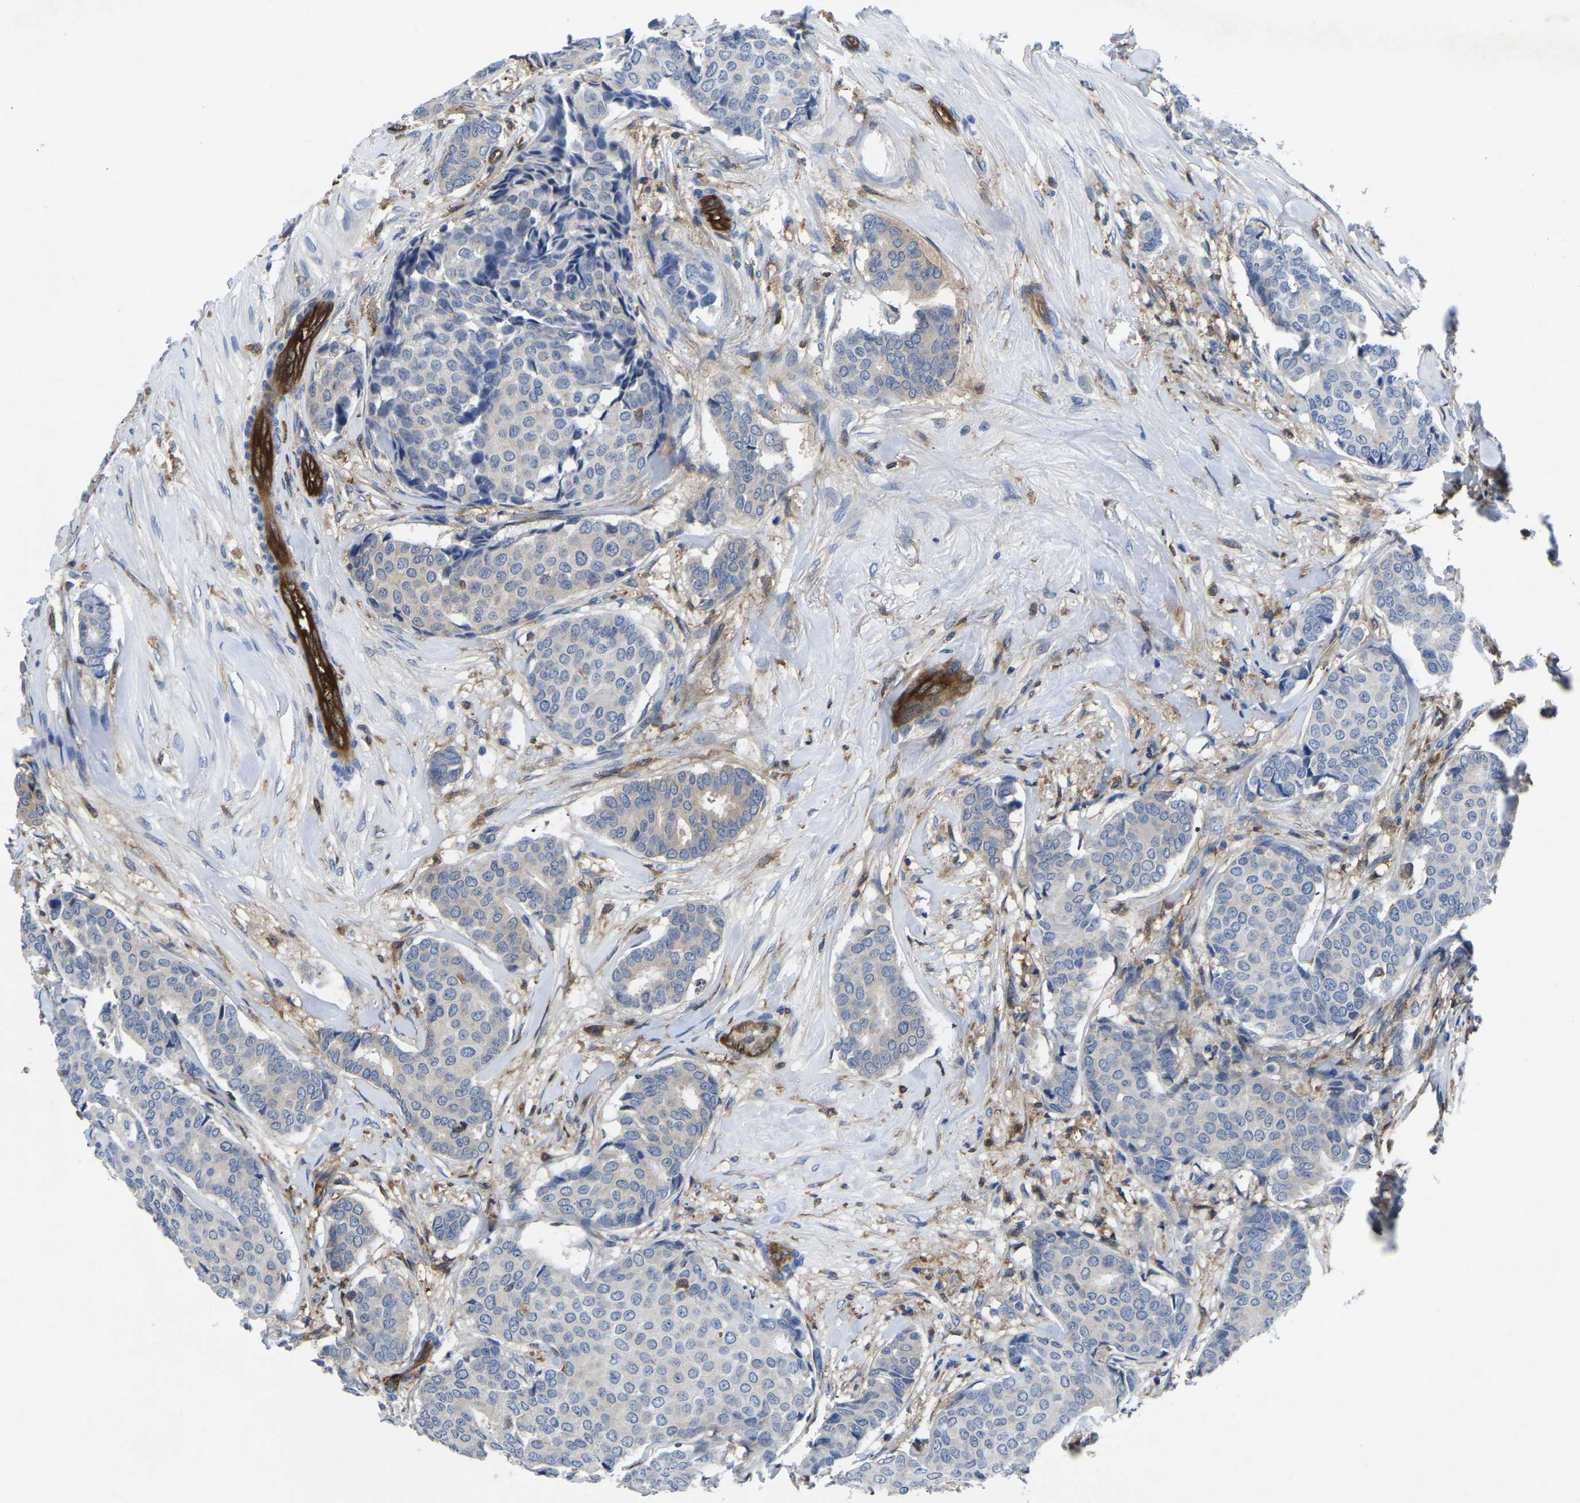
{"staining": {"intensity": "negative", "quantity": "none", "location": "none"}, "tissue": "breast cancer", "cell_type": "Tumor cells", "image_type": "cancer", "snomed": [{"axis": "morphology", "description": "Duct carcinoma"}, {"axis": "topography", "description": "Breast"}], "caption": "Immunohistochemistry micrograph of neoplastic tissue: human breast infiltrating ductal carcinoma stained with DAB (3,3'-diaminobenzidine) exhibits no significant protein positivity in tumor cells.", "gene": "ATG2B", "patient": {"sex": "female", "age": 75}}